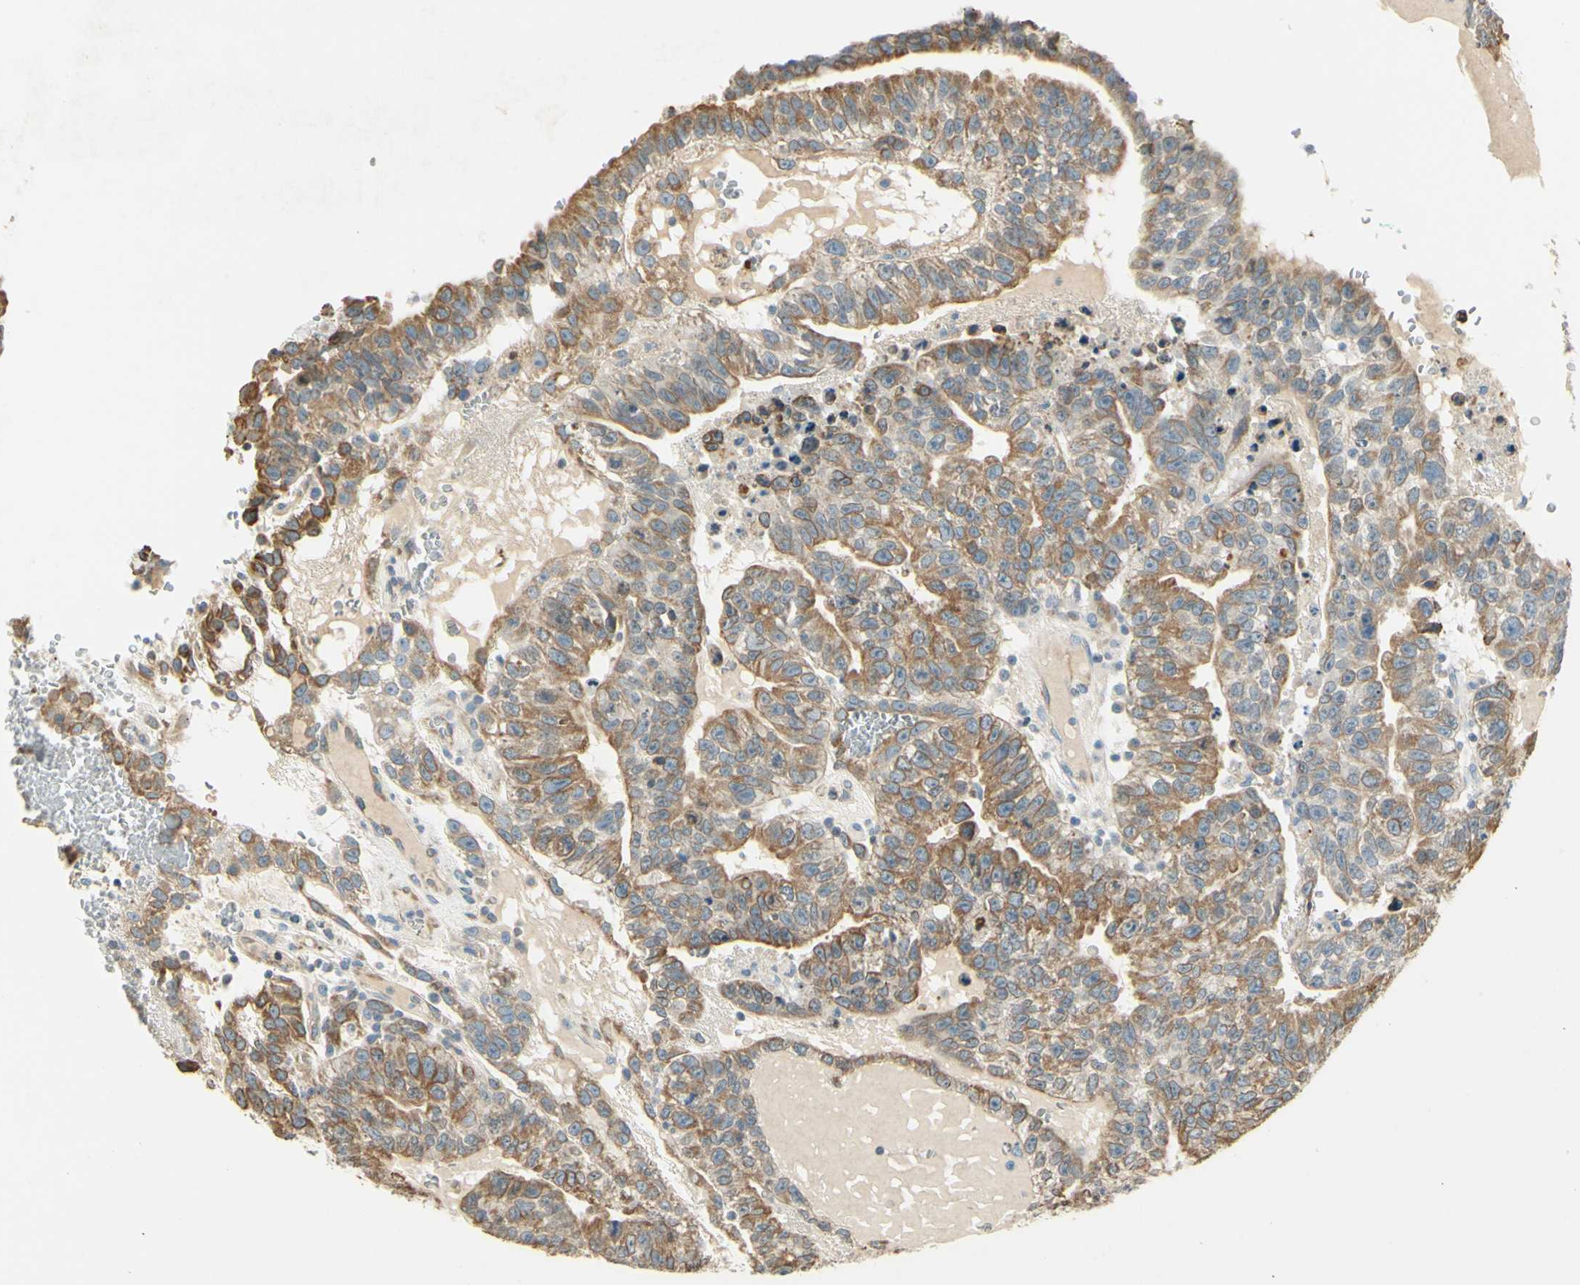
{"staining": {"intensity": "moderate", "quantity": "25%-75%", "location": "cytoplasmic/membranous"}, "tissue": "testis cancer", "cell_type": "Tumor cells", "image_type": "cancer", "snomed": [{"axis": "morphology", "description": "Seminoma, NOS"}, {"axis": "morphology", "description": "Carcinoma, Embryonal, NOS"}, {"axis": "topography", "description": "Testis"}], "caption": "Human embryonal carcinoma (testis) stained with a protein marker demonstrates moderate staining in tumor cells.", "gene": "IGDCC4", "patient": {"sex": "male", "age": 52}}